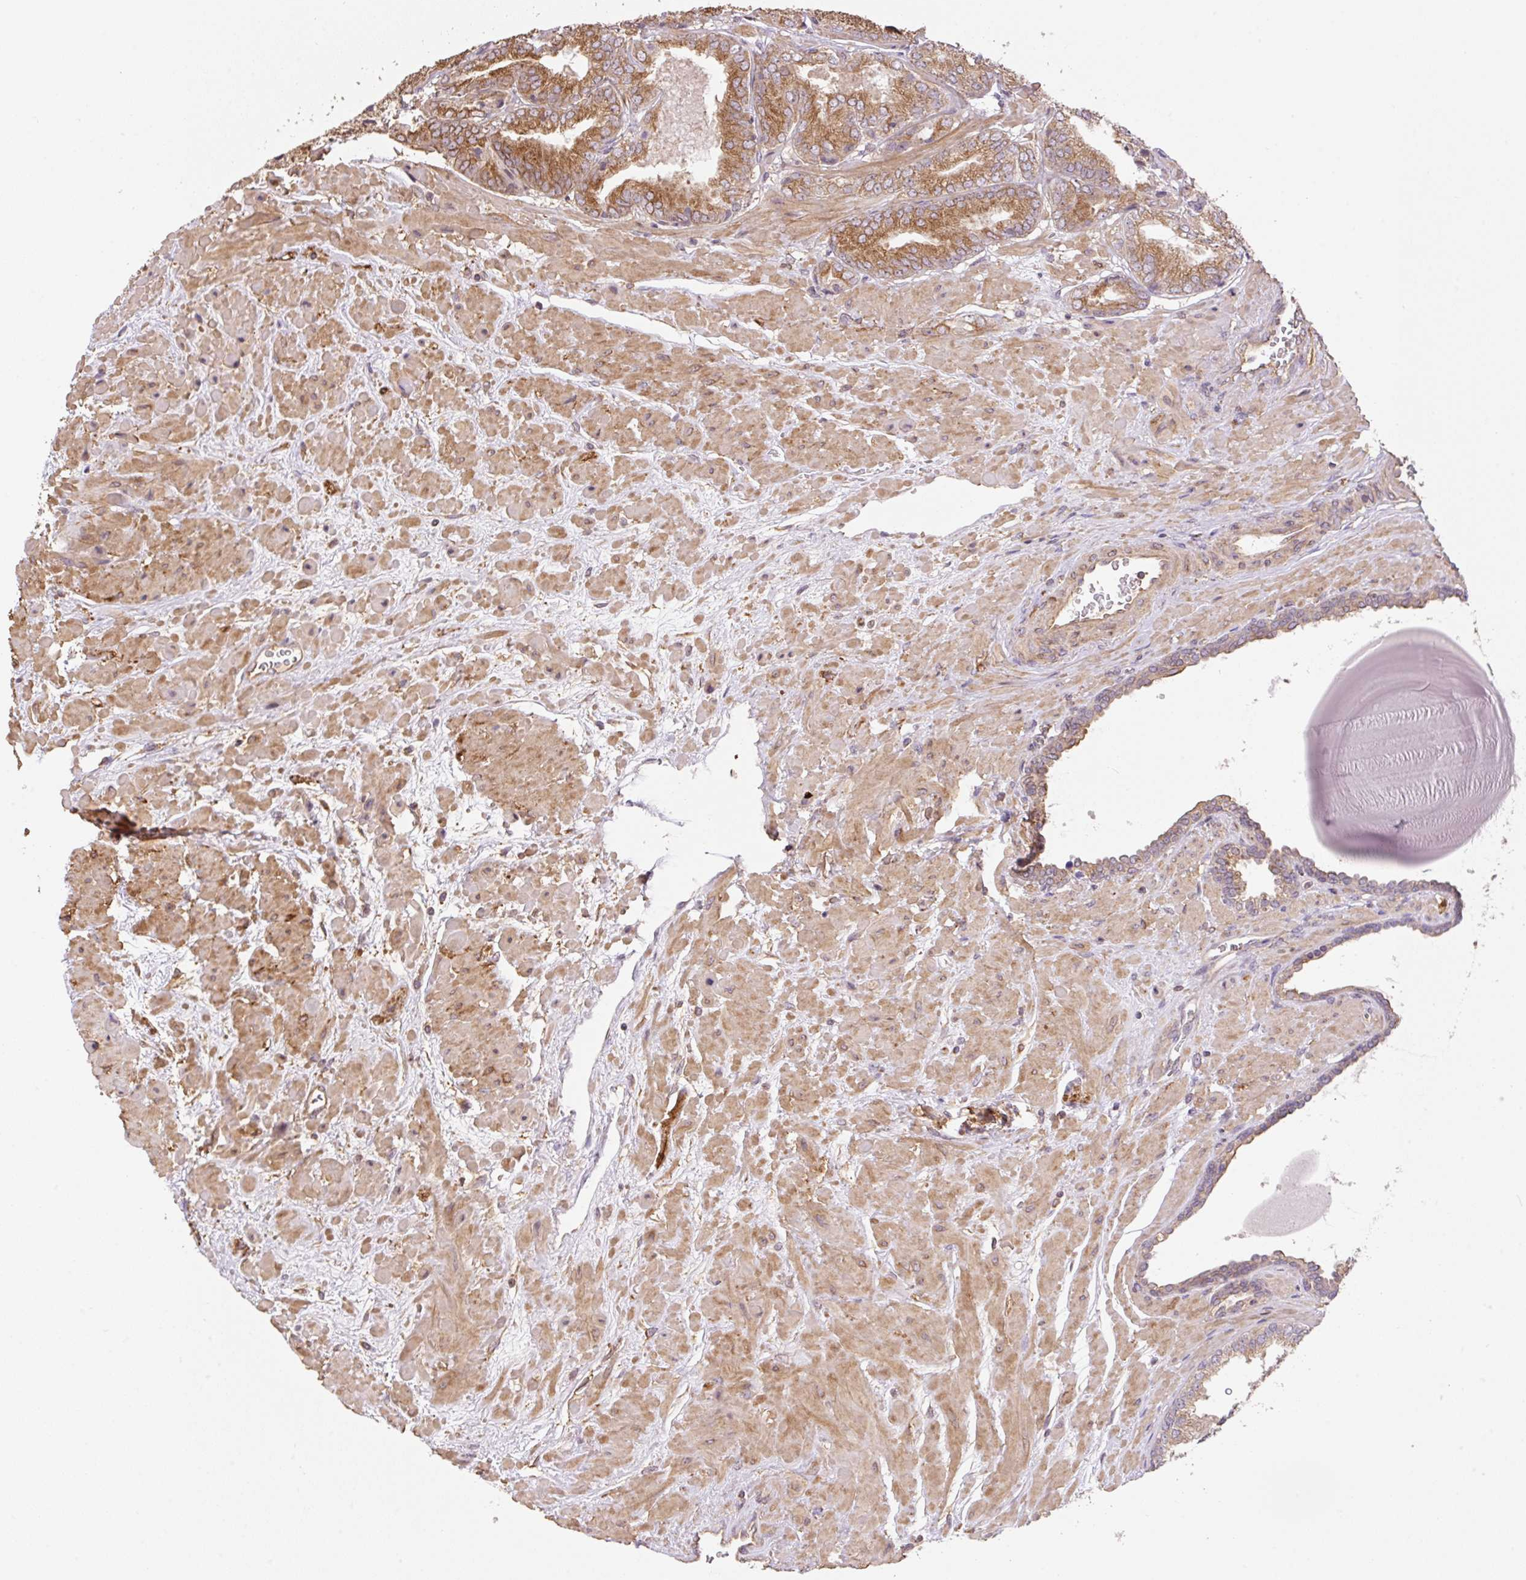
{"staining": {"intensity": "moderate", "quantity": "25%-75%", "location": "cytoplasmic/membranous"}, "tissue": "prostate cancer", "cell_type": "Tumor cells", "image_type": "cancer", "snomed": [{"axis": "morphology", "description": "Adenocarcinoma, High grade"}, {"axis": "topography", "description": "Prostate"}], "caption": "This image exhibits IHC staining of human prostate adenocarcinoma (high-grade), with medium moderate cytoplasmic/membranous staining in approximately 25%-75% of tumor cells.", "gene": "COX8A", "patient": {"sex": "male", "age": 68}}